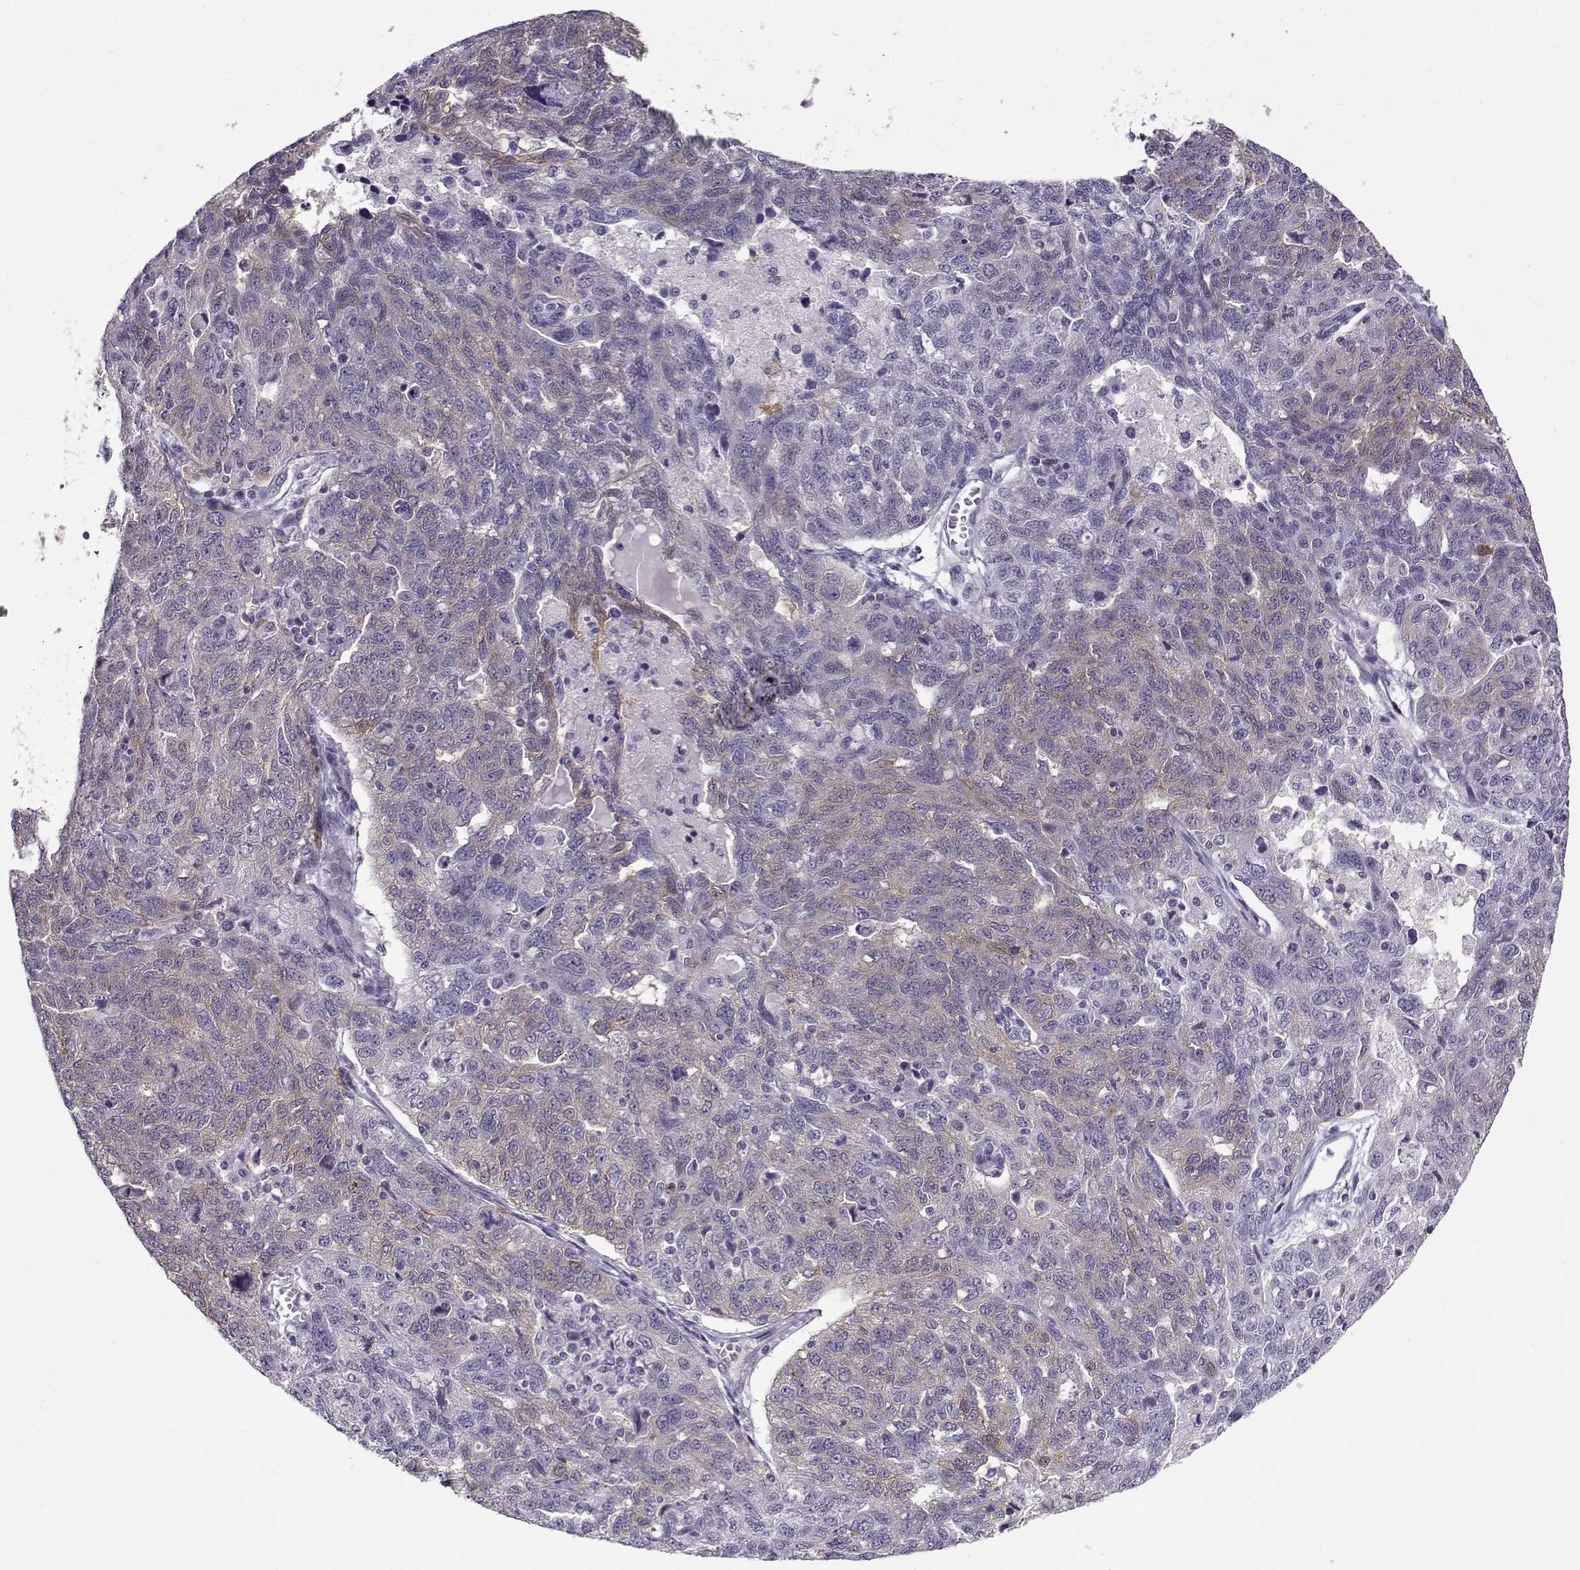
{"staining": {"intensity": "weak", "quantity": "<25%", "location": "cytoplasmic/membranous"}, "tissue": "ovarian cancer", "cell_type": "Tumor cells", "image_type": "cancer", "snomed": [{"axis": "morphology", "description": "Cystadenocarcinoma, serous, NOS"}, {"axis": "topography", "description": "Ovary"}], "caption": "This image is of ovarian cancer stained with immunohistochemistry to label a protein in brown with the nuclei are counter-stained blue. There is no staining in tumor cells.", "gene": "BACH1", "patient": {"sex": "female", "age": 71}}